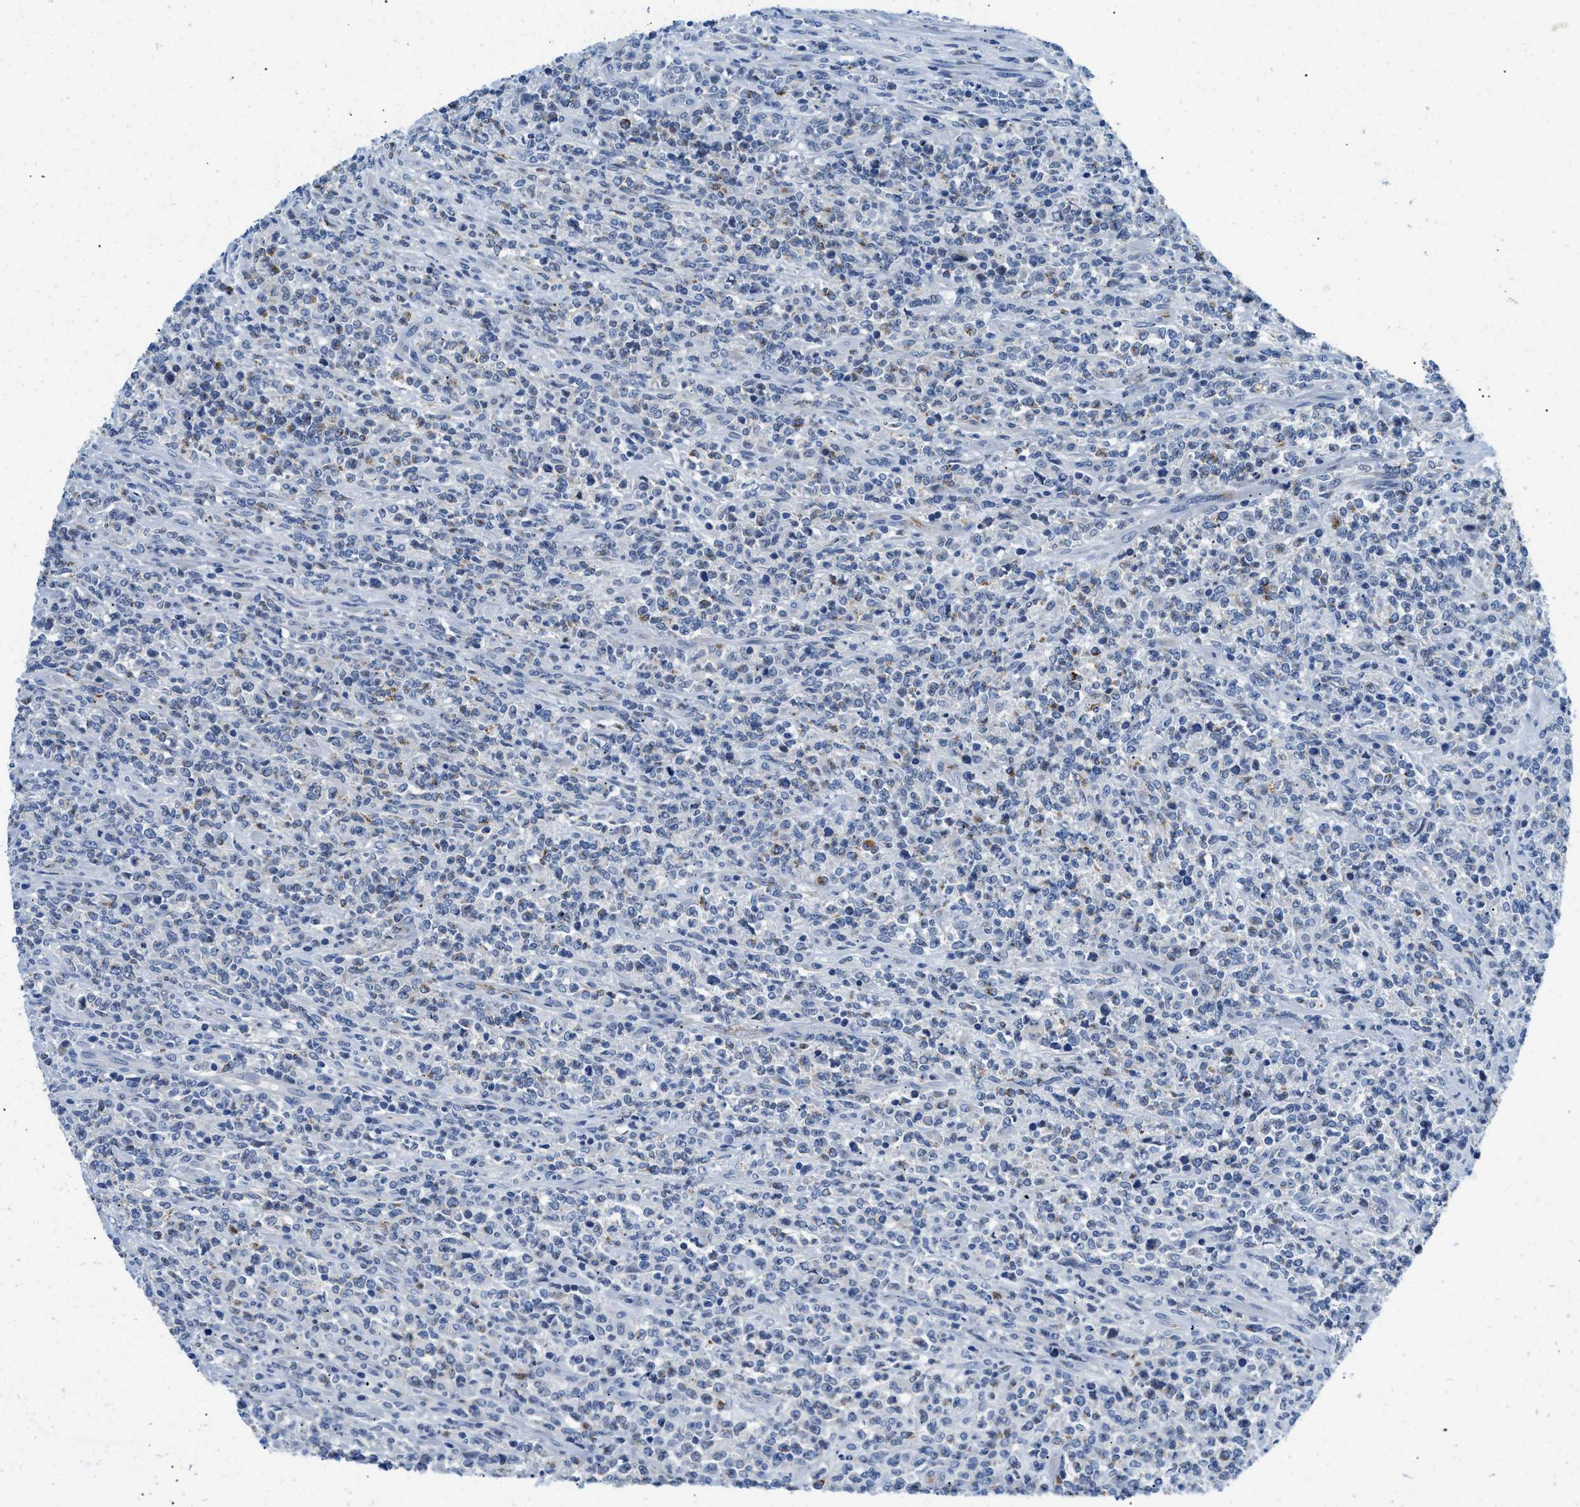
{"staining": {"intensity": "negative", "quantity": "none", "location": "none"}, "tissue": "lymphoma", "cell_type": "Tumor cells", "image_type": "cancer", "snomed": [{"axis": "morphology", "description": "Malignant lymphoma, non-Hodgkin's type, High grade"}, {"axis": "topography", "description": "Soft tissue"}], "caption": "Immunohistochemistry image of human lymphoma stained for a protein (brown), which shows no positivity in tumor cells. Brightfield microscopy of immunohistochemistry (IHC) stained with DAB (3,3'-diaminobenzidine) (brown) and hematoxylin (blue), captured at high magnification.", "gene": "TSPAN3", "patient": {"sex": "male", "age": 18}}